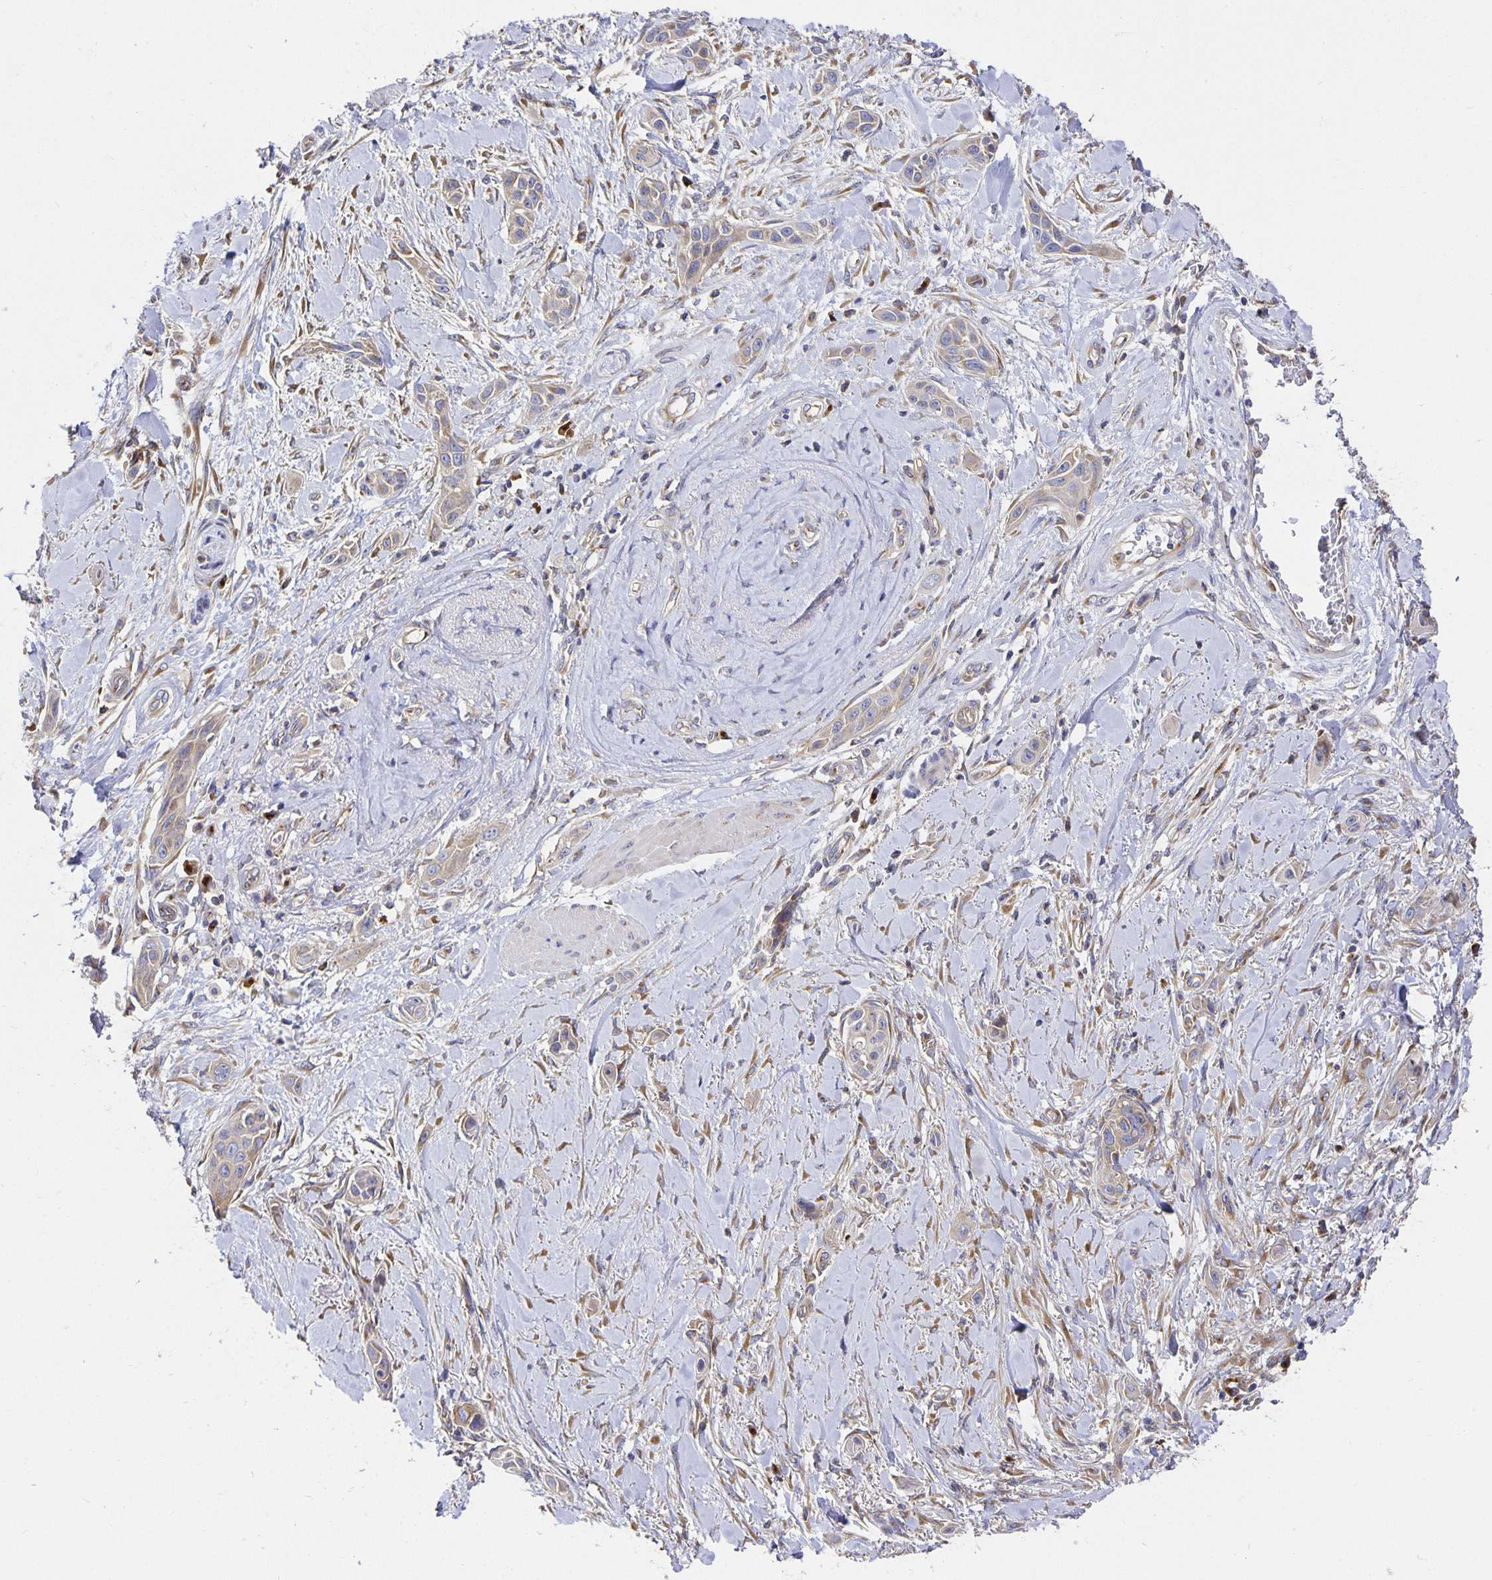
{"staining": {"intensity": "weak", "quantity": "25%-75%", "location": "cytoplasmic/membranous"}, "tissue": "skin cancer", "cell_type": "Tumor cells", "image_type": "cancer", "snomed": [{"axis": "morphology", "description": "Squamous cell carcinoma, NOS"}, {"axis": "topography", "description": "Skin"}], "caption": "Immunohistochemistry (IHC) staining of skin cancer (squamous cell carcinoma), which exhibits low levels of weak cytoplasmic/membranous expression in about 25%-75% of tumor cells indicating weak cytoplasmic/membranous protein staining. The staining was performed using DAB (3,3'-diaminobenzidine) (brown) for protein detection and nuclei were counterstained in hematoxylin (blue).", "gene": "USO1", "patient": {"sex": "female", "age": 69}}